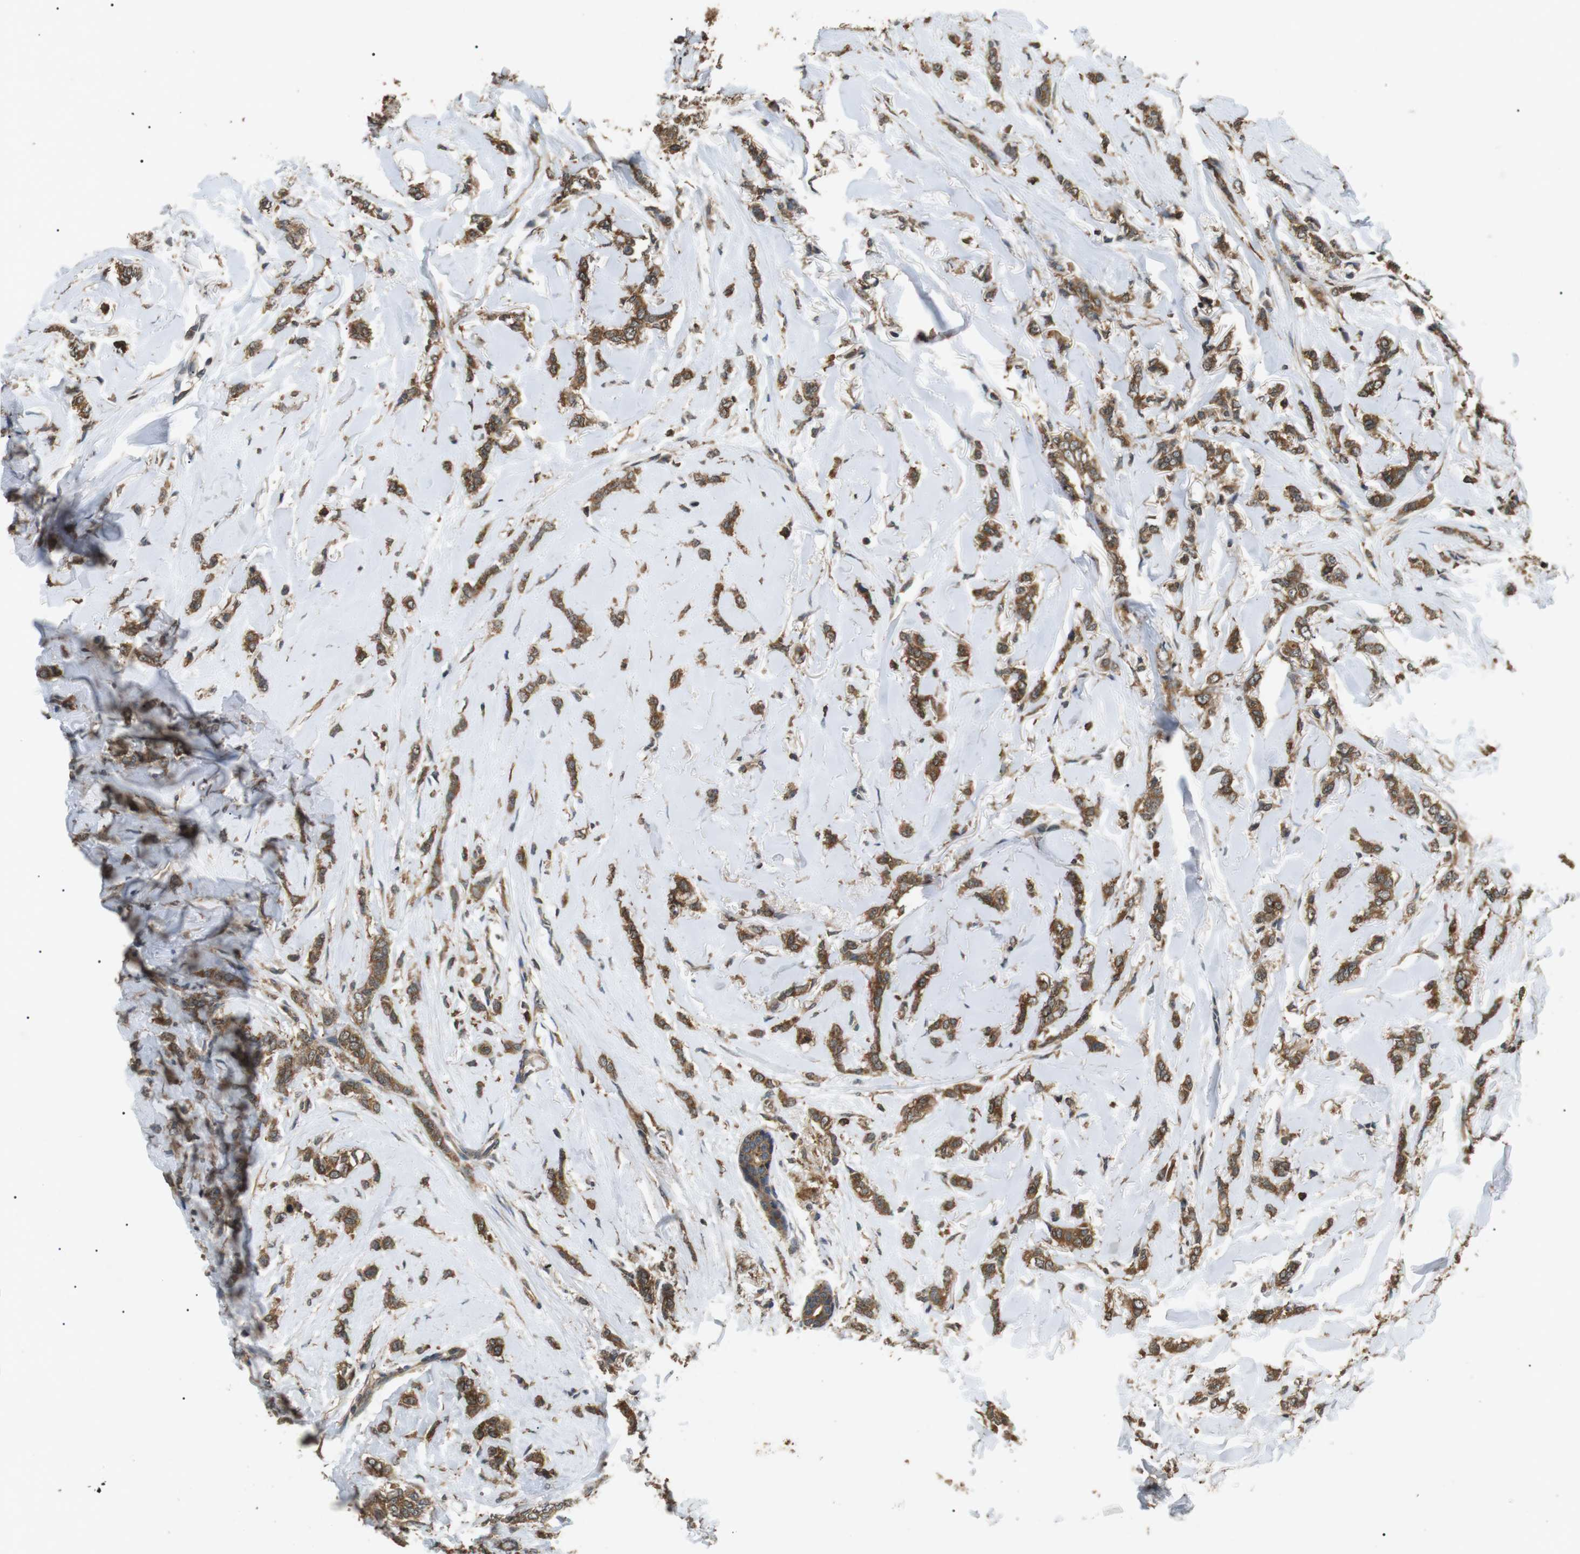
{"staining": {"intensity": "moderate", "quantity": ">75%", "location": "cytoplasmic/membranous"}, "tissue": "breast cancer", "cell_type": "Tumor cells", "image_type": "cancer", "snomed": [{"axis": "morphology", "description": "Lobular carcinoma"}, {"axis": "topography", "description": "Skin"}, {"axis": "topography", "description": "Breast"}], "caption": "Human breast lobular carcinoma stained for a protein (brown) exhibits moderate cytoplasmic/membranous positive expression in approximately >75% of tumor cells.", "gene": "TBC1D15", "patient": {"sex": "female", "age": 46}}